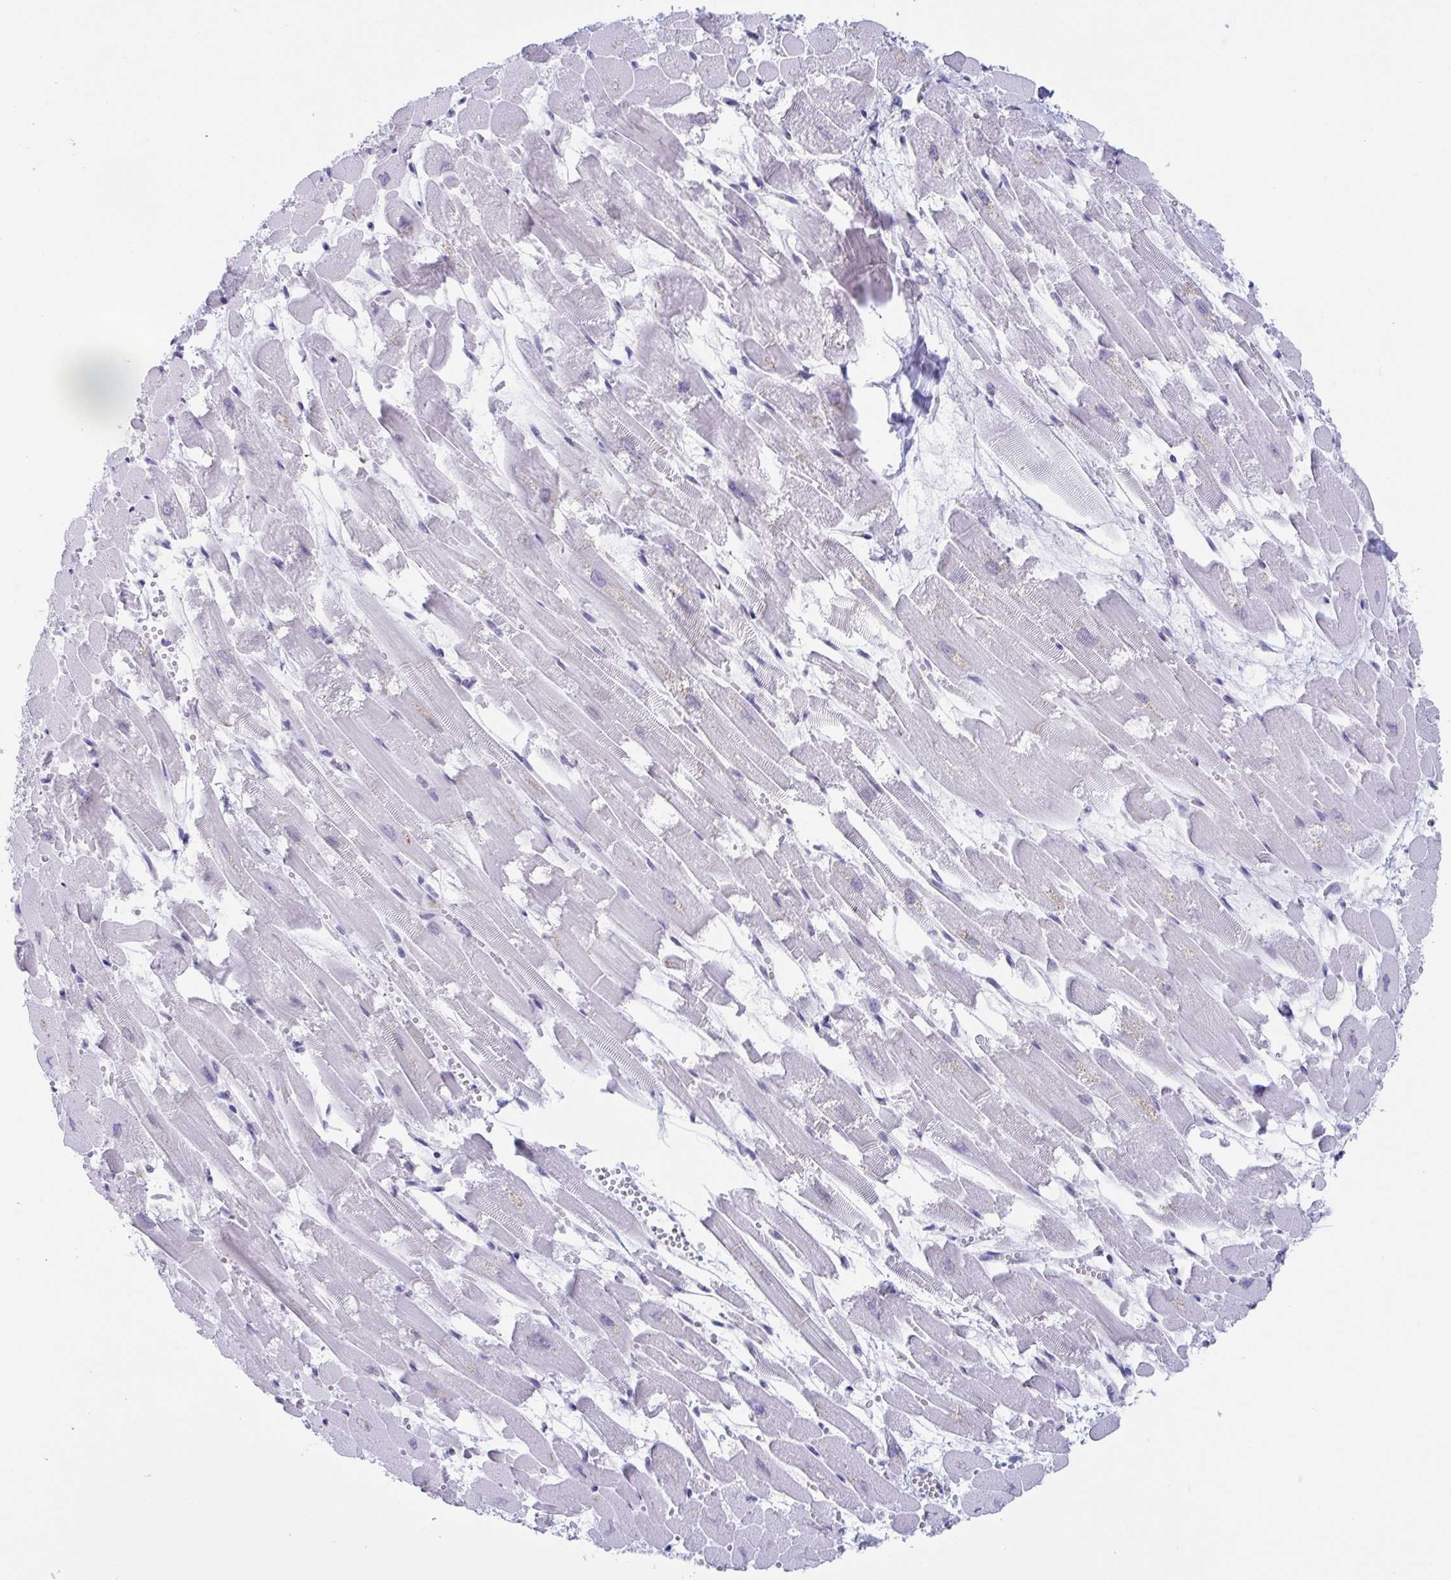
{"staining": {"intensity": "negative", "quantity": "none", "location": "none"}, "tissue": "heart muscle", "cell_type": "Cardiomyocytes", "image_type": "normal", "snomed": [{"axis": "morphology", "description": "Normal tissue, NOS"}, {"axis": "topography", "description": "Heart"}], "caption": "This is a histopathology image of immunohistochemistry (IHC) staining of normal heart muscle, which shows no positivity in cardiomyocytes.", "gene": "CDX4", "patient": {"sex": "female", "age": 52}}